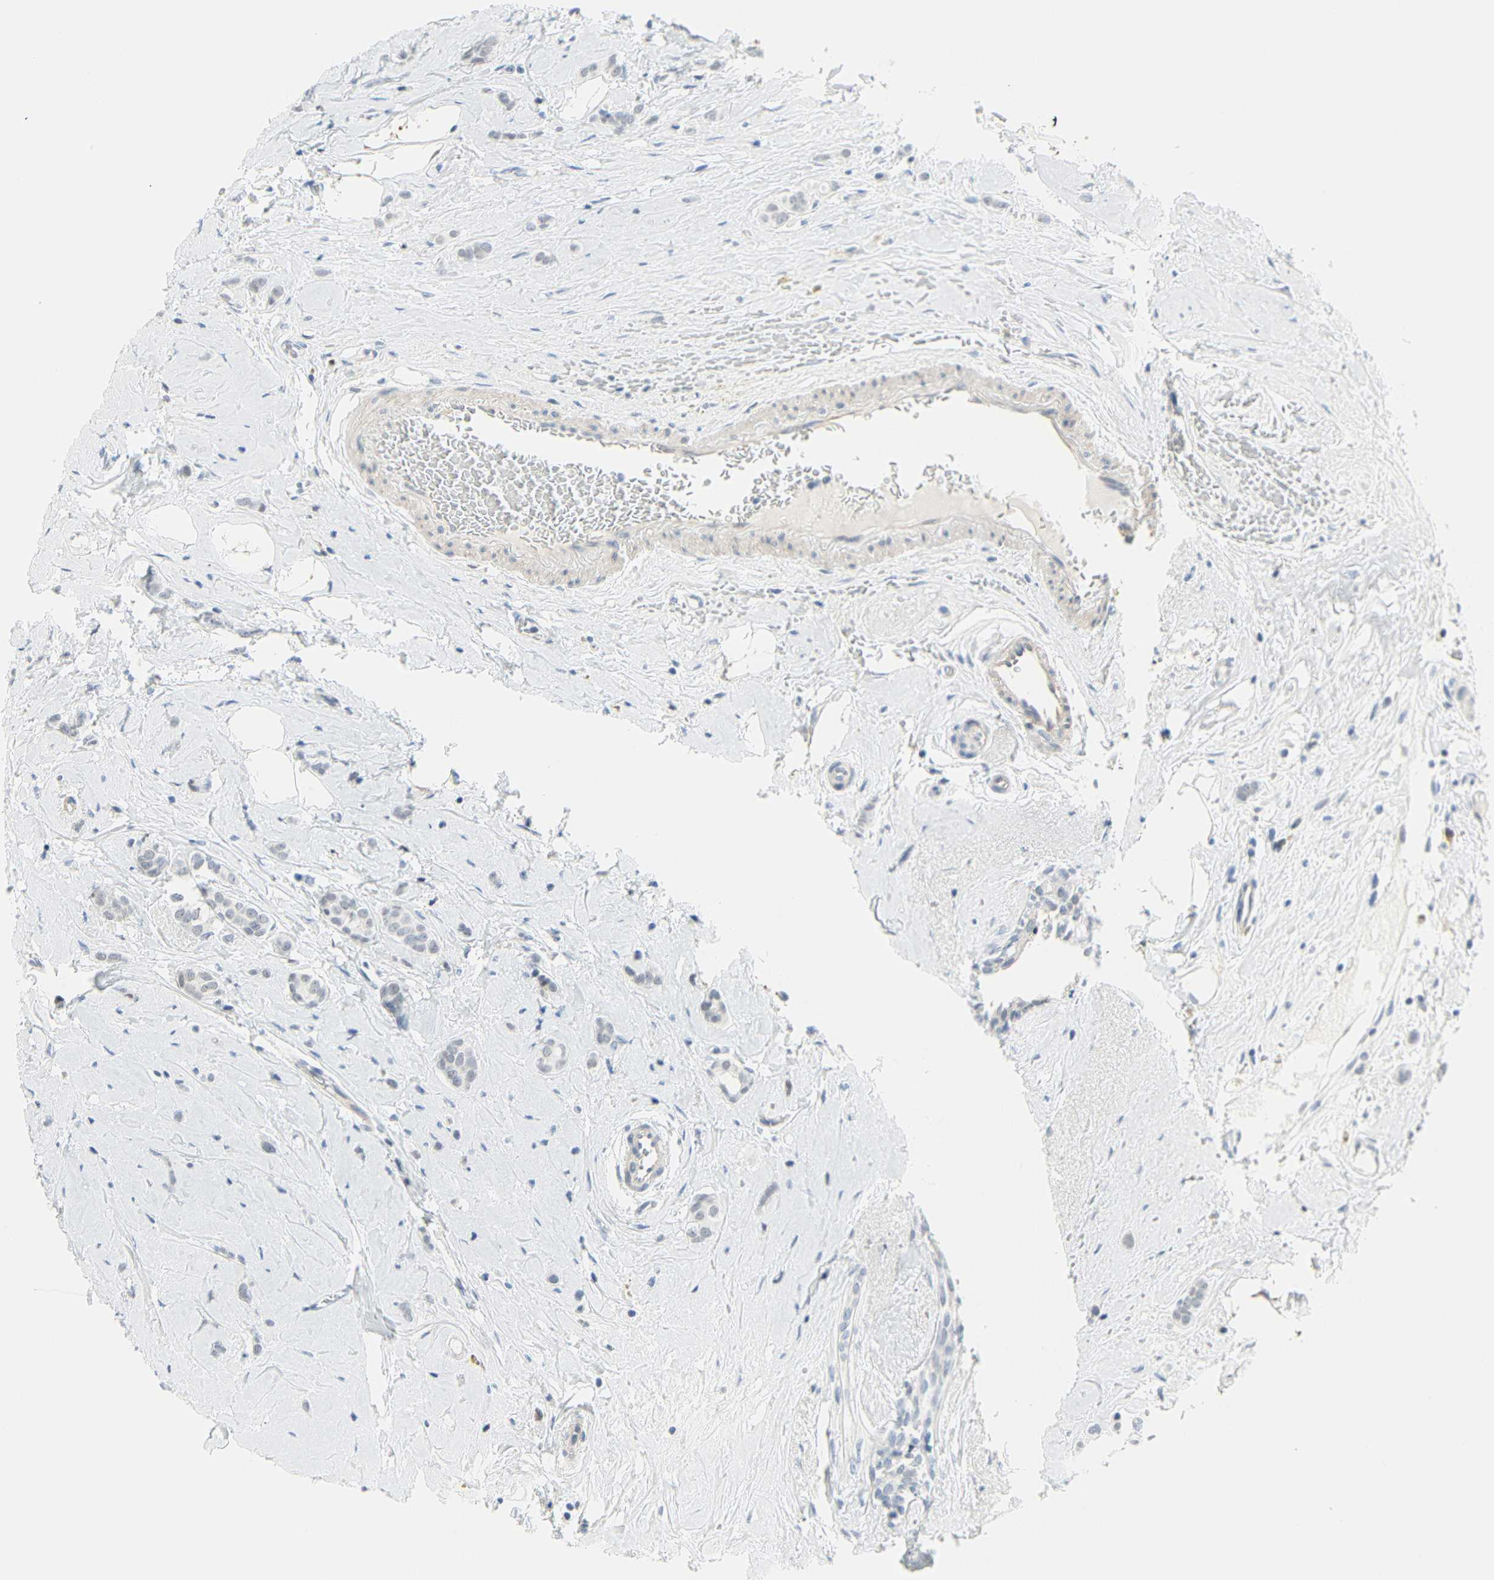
{"staining": {"intensity": "negative", "quantity": "none", "location": "none"}, "tissue": "breast cancer", "cell_type": "Tumor cells", "image_type": "cancer", "snomed": [{"axis": "morphology", "description": "Lobular carcinoma"}, {"axis": "topography", "description": "Breast"}], "caption": "IHC of breast cancer demonstrates no positivity in tumor cells. (Brightfield microscopy of DAB immunohistochemistry (IHC) at high magnification).", "gene": "IMPG2", "patient": {"sex": "female", "age": 60}}